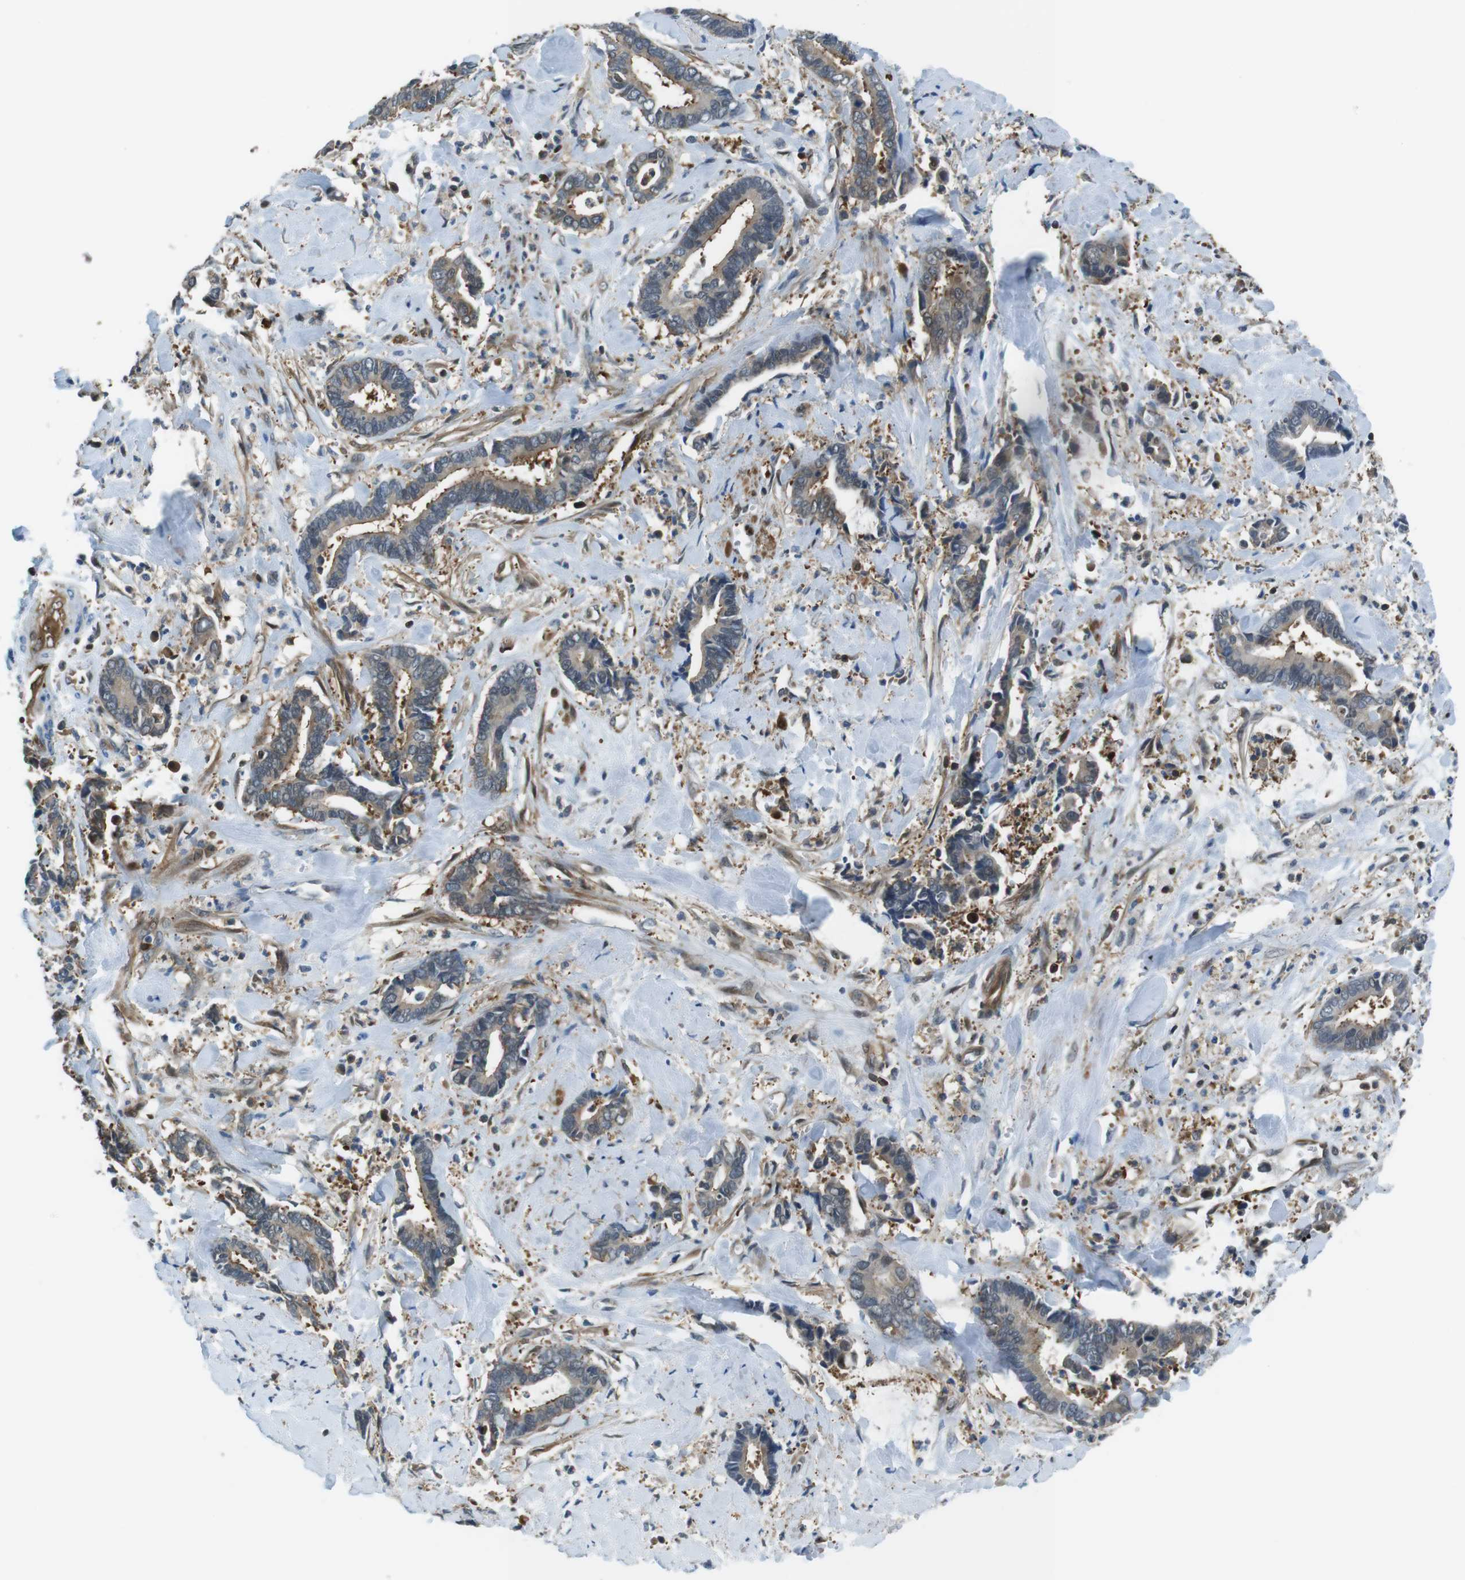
{"staining": {"intensity": "weak", "quantity": ">75%", "location": "cytoplasmic/membranous"}, "tissue": "cervical cancer", "cell_type": "Tumor cells", "image_type": "cancer", "snomed": [{"axis": "morphology", "description": "Adenocarcinoma, NOS"}, {"axis": "topography", "description": "Cervix"}], "caption": "A photomicrograph of human cervical cancer stained for a protein demonstrates weak cytoplasmic/membranous brown staining in tumor cells. (Brightfield microscopy of DAB IHC at high magnification).", "gene": "TES", "patient": {"sex": "female", "age": 44}}